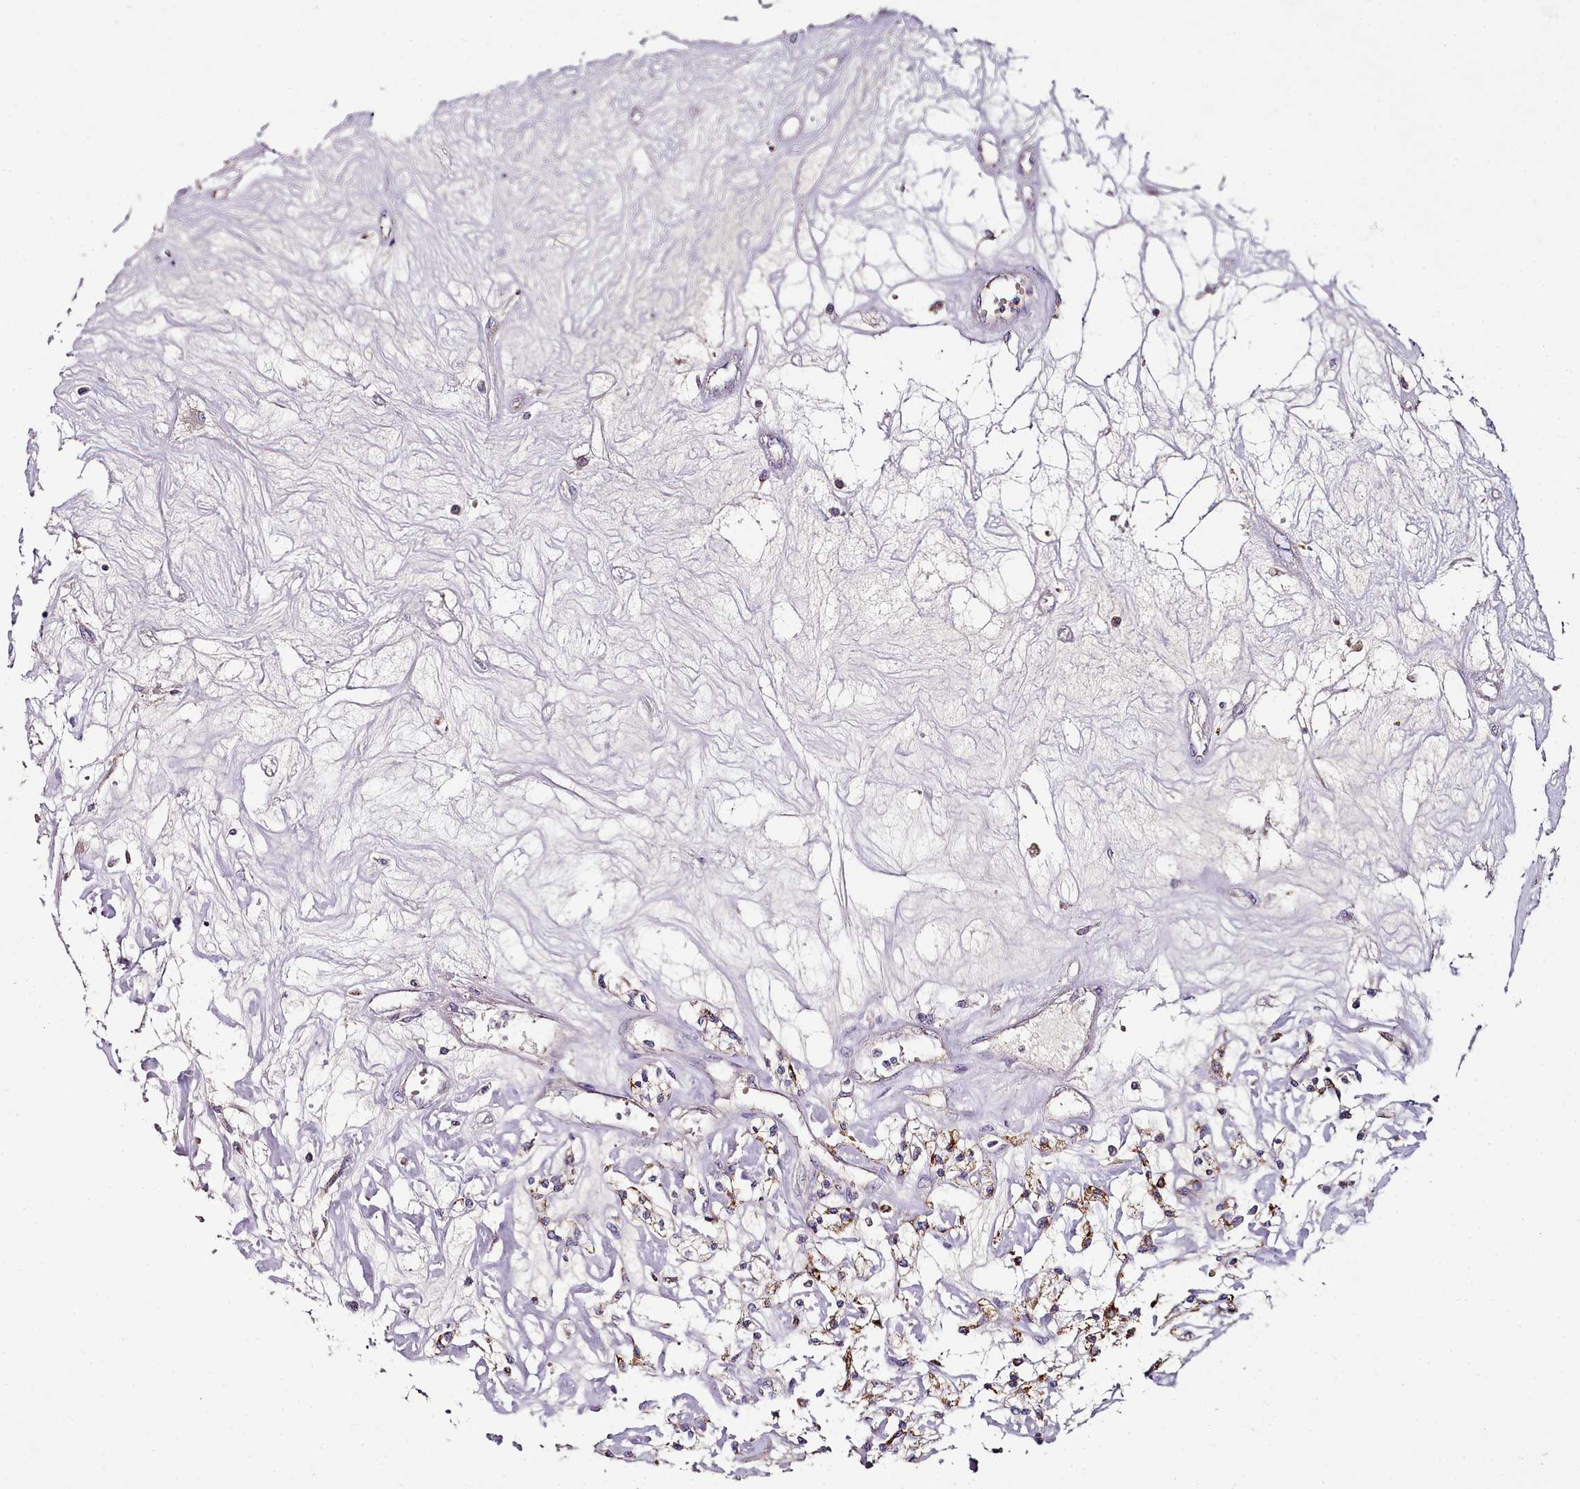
{"staining": {"intensity": "moderate", "quantity": "<25%", "location": "cytoplasmic/membranous"}, "tissue": "renal cancer", "cell_type": "Tumor cells", "image_type": "cancer", "snomed": [{"axis": "morphology", "description": "Adenocarcinoma, NOS"}, {"axis": "topography", "description": "Kidney"}], "caption": "Moderate cytoplasmic/membranous positivity is identified in approximately <25% of tumor cells in renal cancer (adenocarcinoma).", "gene": "ACSS1", "patient": {"sex": "female", "age": 59}}